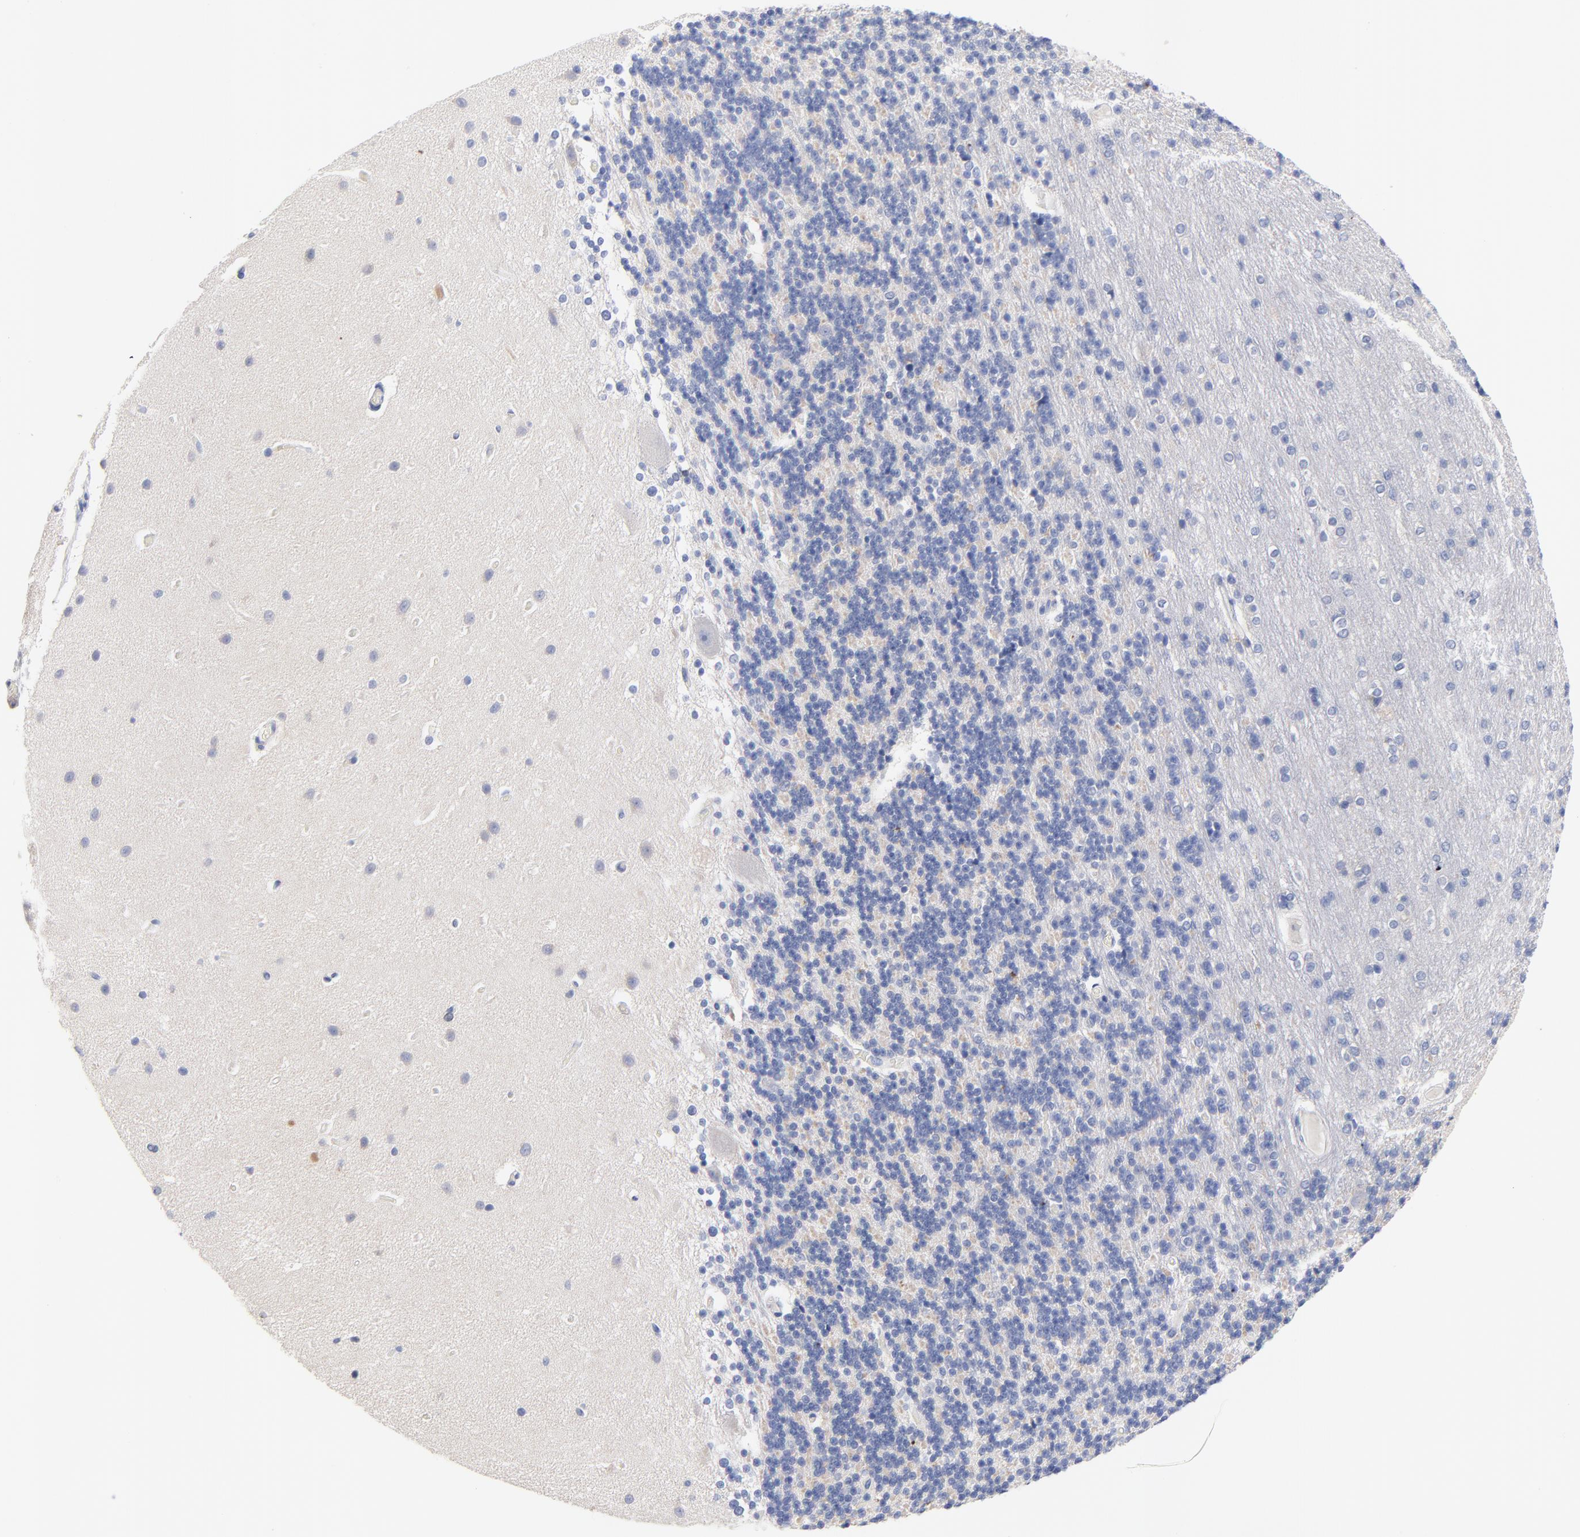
{"staining": {"intensity": "negative", "quantity": "none", "location": "none"}, "tissue": "cerebellum", "cell_type": "Cells in granular layer", "image_type": "normal", "snomed": [{"axis": "morphology", "description": "Normal tissue, NOS"}, {"axis": "topography", "description": "Cerebellum"}], "caption": "The IHC image has no significant positivity in cells in granular layer of cerebellum. (DAB (3,3'-diaminobenzidine) immunohistochemistry with hematoxylin counter stain).", "gene": "FBXO10", "patient": {"sex": "female", "age": 54}}